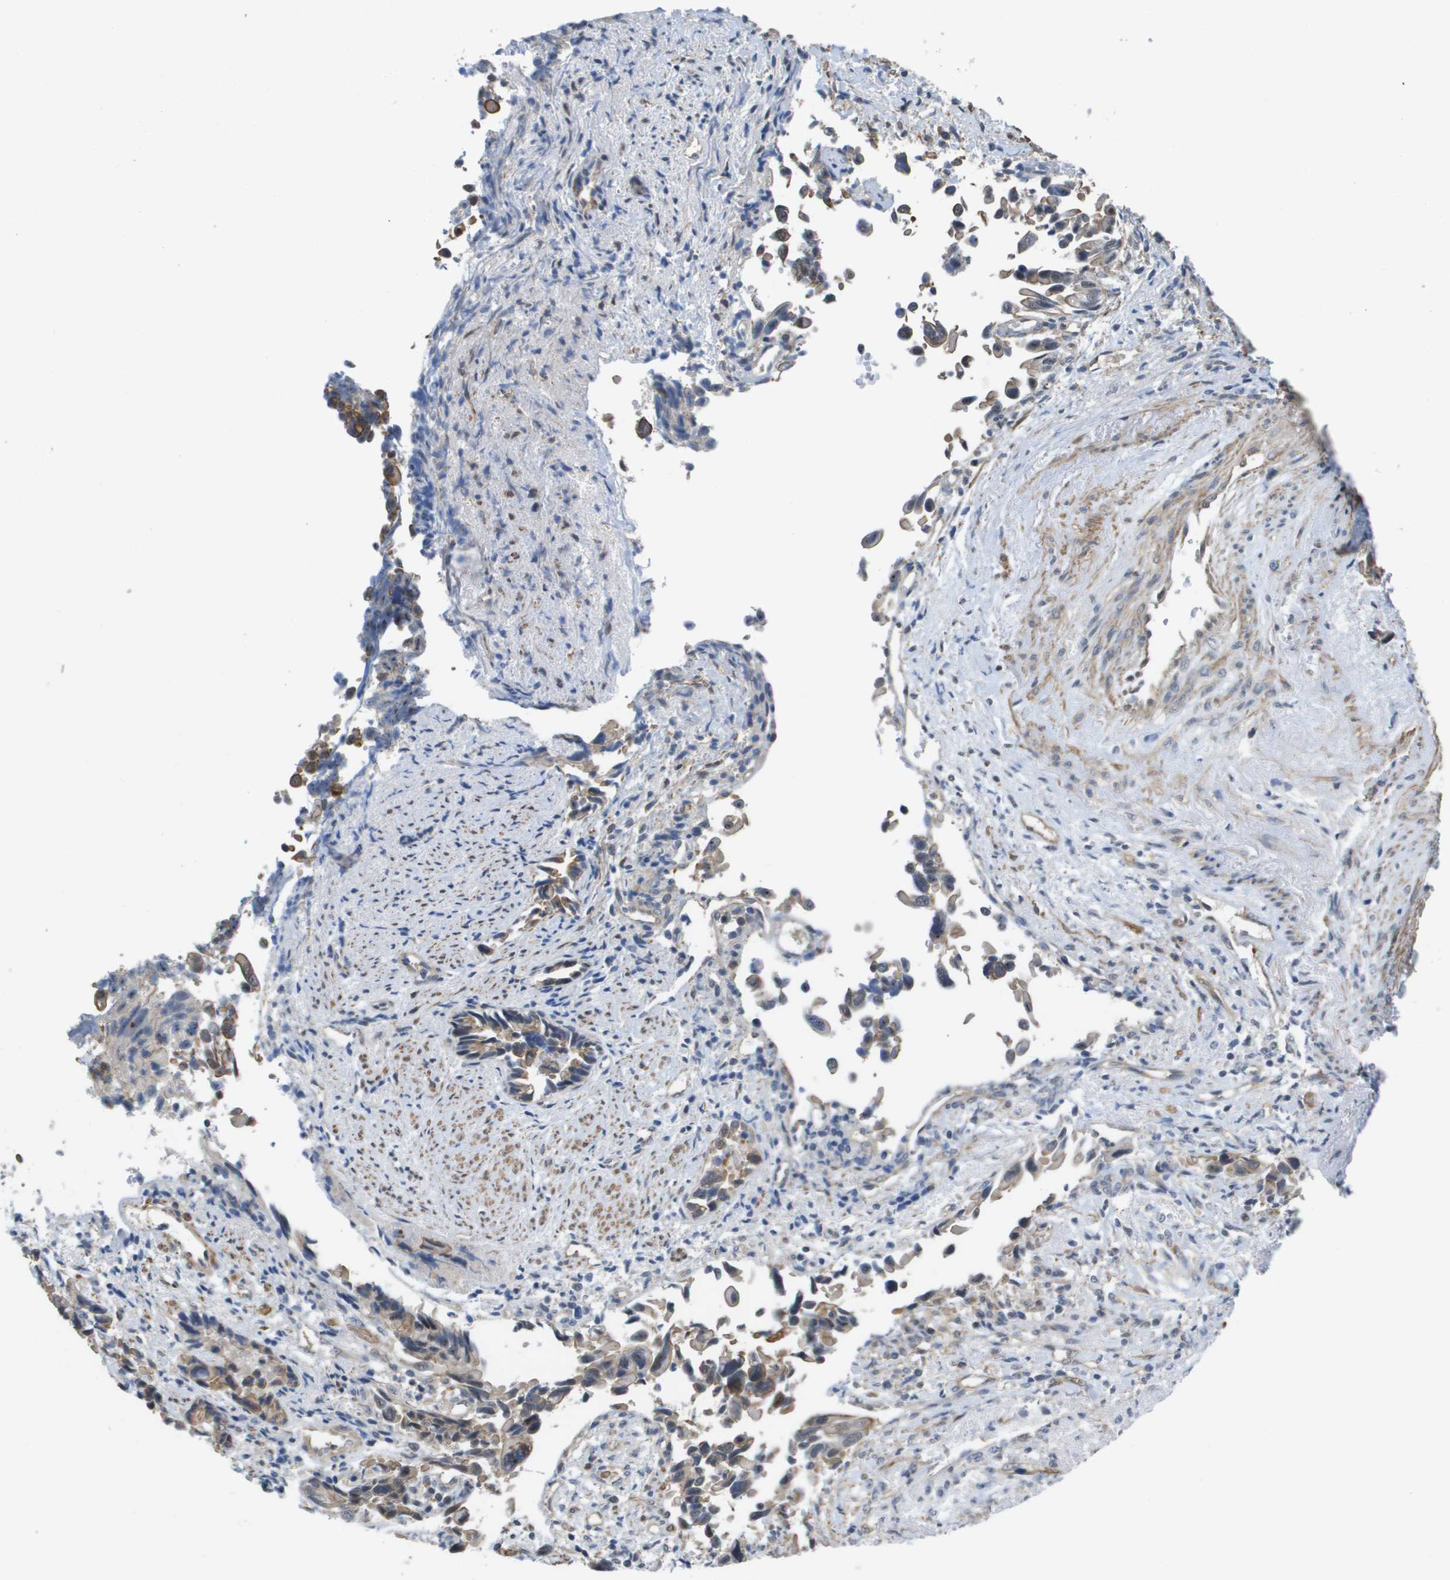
{"staining": {"intensity": "moderate", "quantity": "25%-75%", "location": "cytoplasmic/membranous"}, "tissue": "liver cancer", "cell_type": "Tumor cells", "image_type": "cancer", "snomed": [{"axis": "morphology", "description": "Cholangiocarcinoma"}, {"axis": "topography", "description": "Liver"}], "caption": "Brown immunohistochemical staining in human liver cholangiocarcinoma shows moderate cytoplasmic/membranous positivity in about 25%-75% of tumor cells. (DAB (3,3'-diaminobenzidine) = brown stain, brightfield microscopy at high magnification).", "gene": "RNF112", "patient": {"sex": "female", "age": 79}}